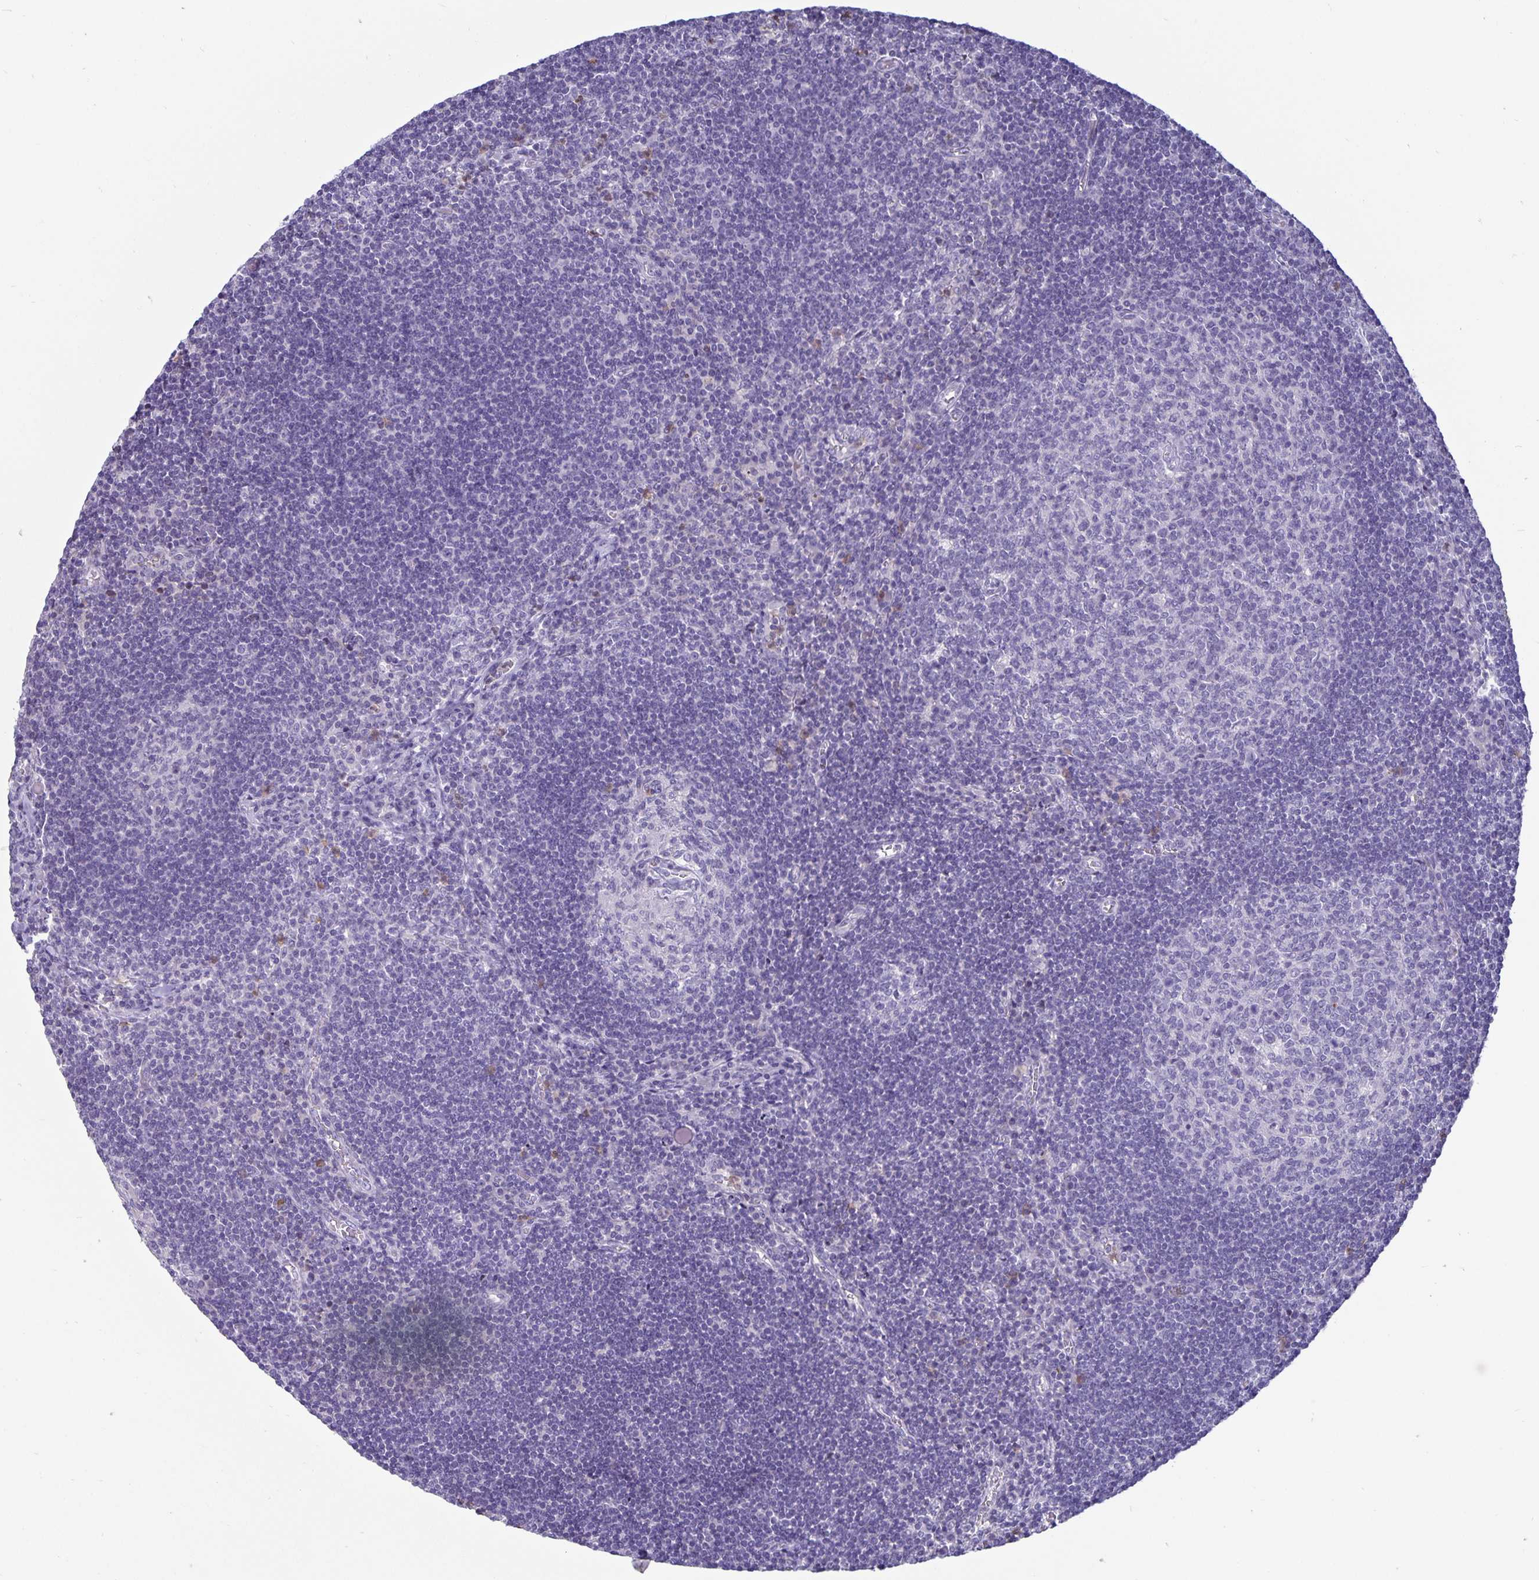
{"staining": {"intensity": "negative", "quantity": "none", "location": "none"}, "tissue": "lymph node", "cell_type": "Germinal center cells", "image_type": "normal", "snomed": [{"axis": "morphology", "description": "Normal tissue, NOS"}, {"axis": "topography", "description": "Lymph node"}], "caption": "This is a micrograph of immunohistochemistry staining of normal lymph node, which shows no staining in germinal center cells. The staining is performed using DAB brown chromogen with nuclei counter-stained in using hematoxylin.", "gene": "PLCB3", "patient": {"sex": "male", "age": 67}}